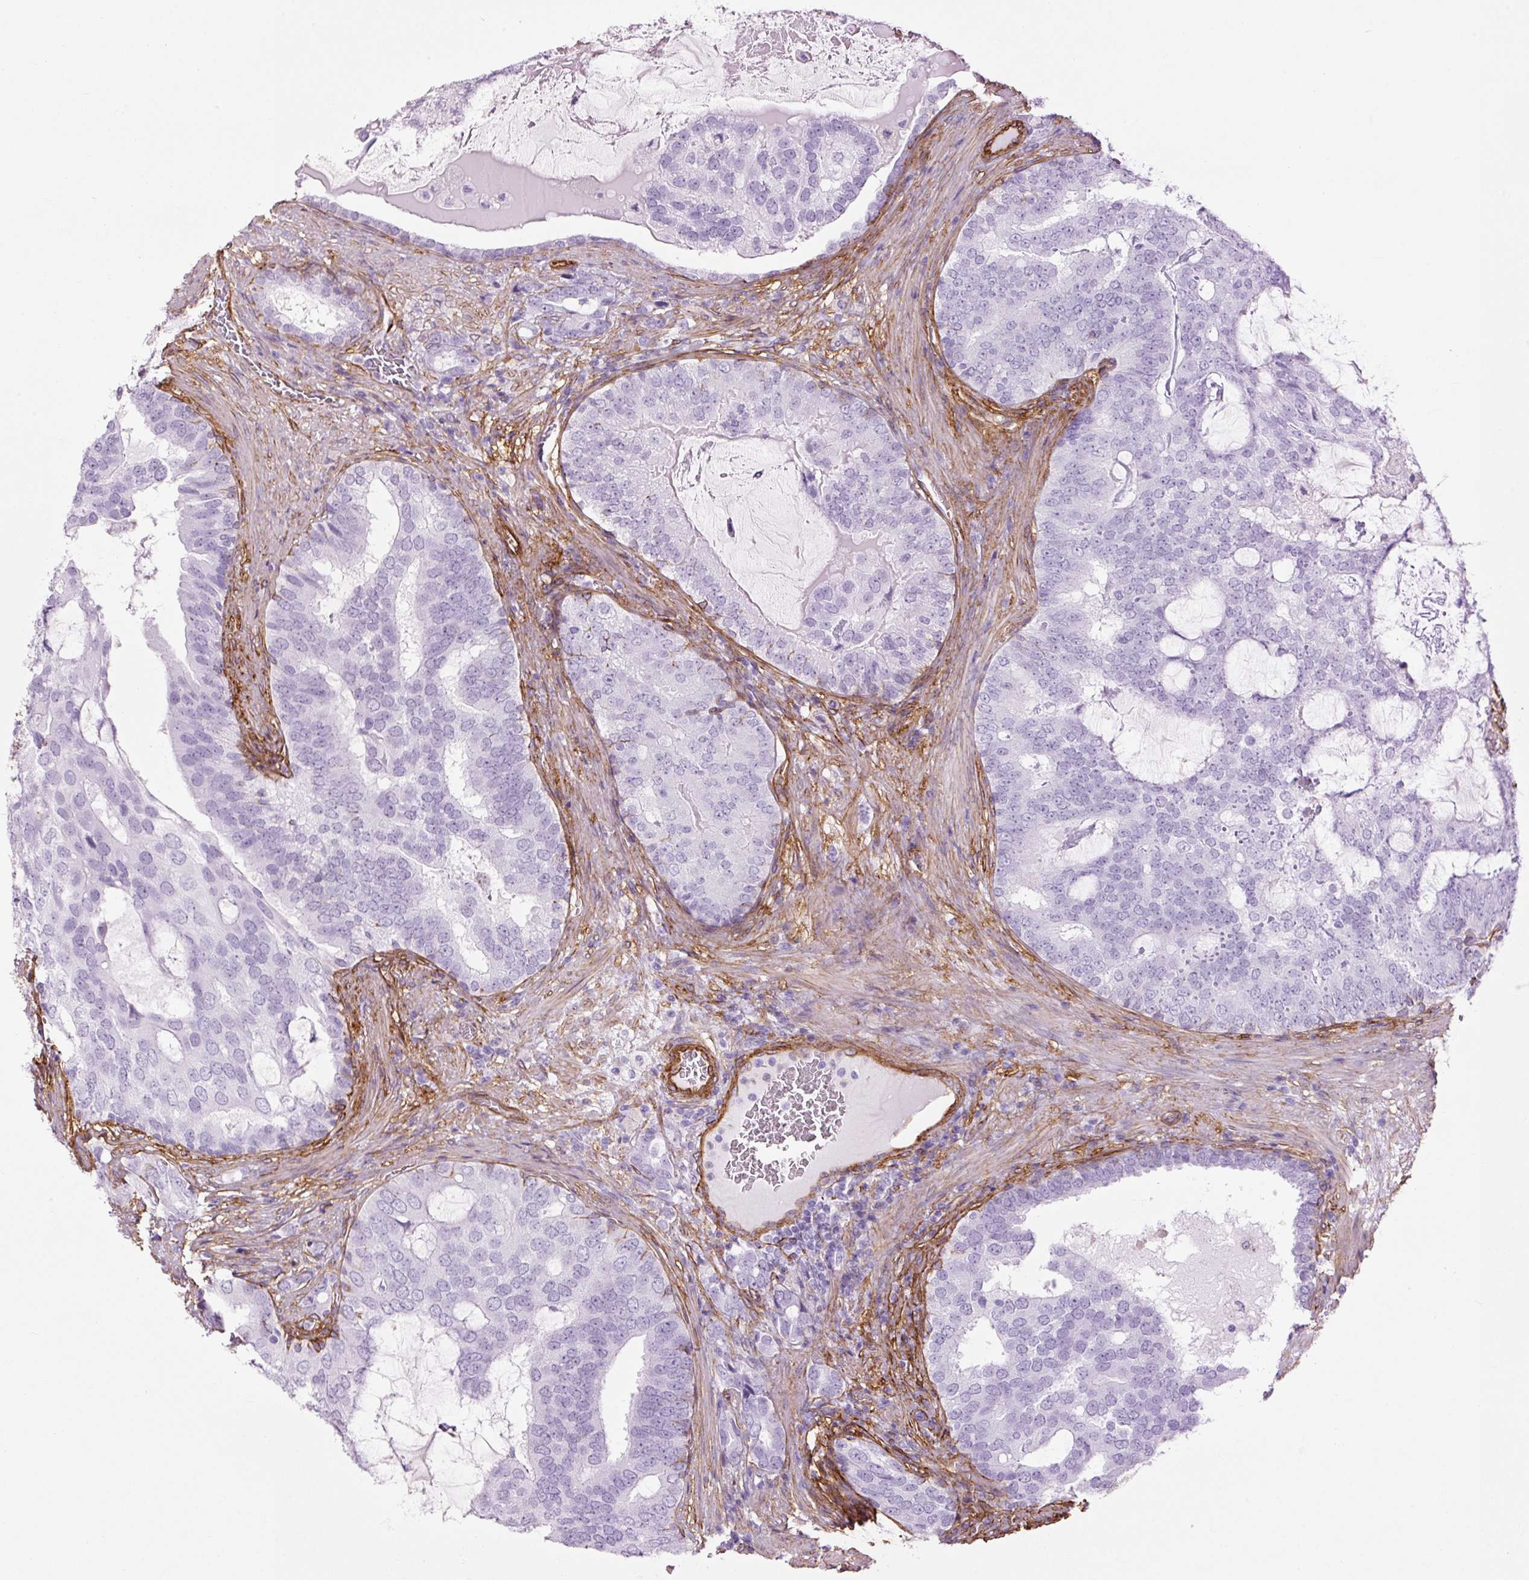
{"staining": {"intensity": "negative", "quantity": "none", "location": "none"}, "tissue": "prostate cancer", "cell_type": "Tumor cells", "image_type": "cancer", "snomed": [{"axis": "morphology", "description": "Adenocarcinoma, High grade"}, {"axis": "topography", "description": "Prostate"}], "caption": "The immunohistochemistry (IHC) photomicrograph has no significant positivity in tumor cells of adenocarcinoma (high-grade) (prostate) tissue.", "gene": "CAV1", "patient": {"sex": "male", "age": 55}}